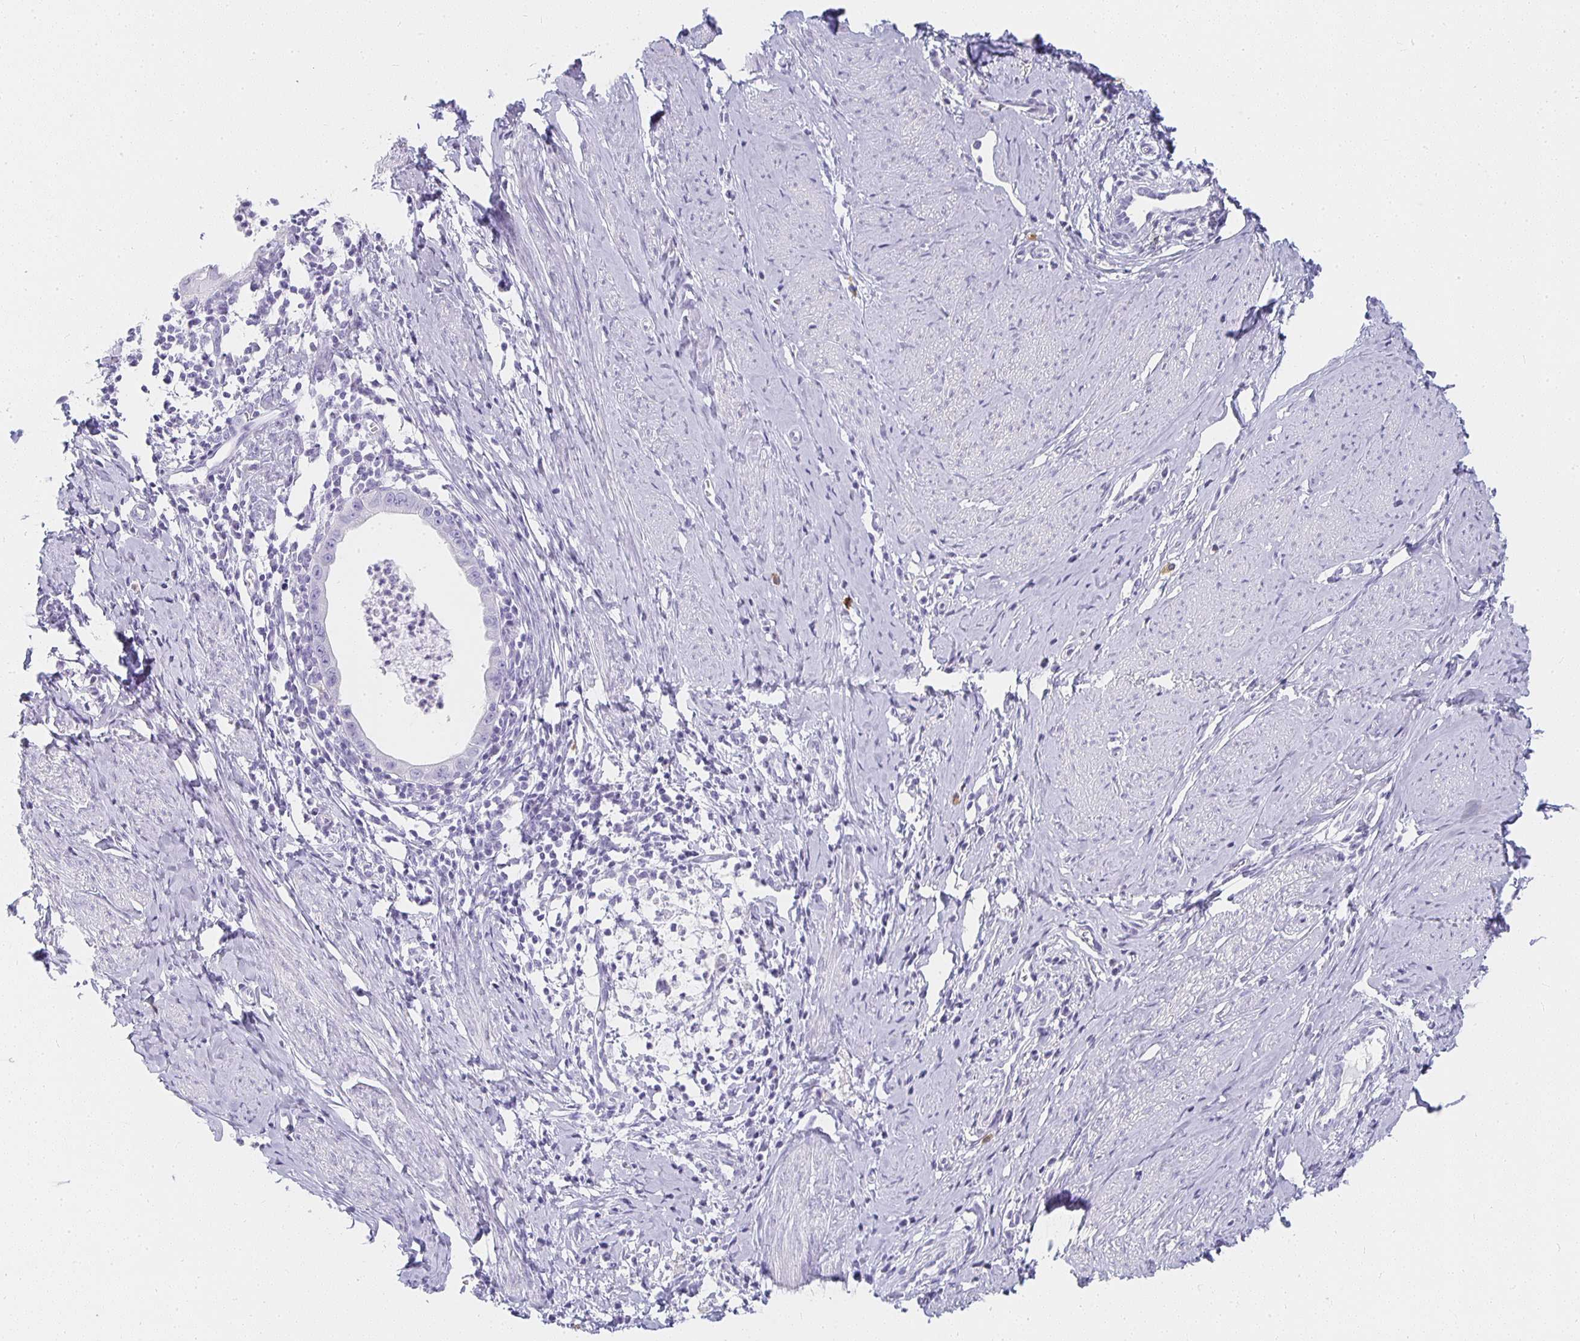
{"staining": {"intensity": "negative", "quantity": "none", "location": "none"}, "tissue": "cervical cancer", "cell_type": "Tumor cells", "image_type": "cancer", "snomed": [{"axis": "morphology", "description": "Adenocarcinoma, NOS"}, {"axis": "topography", "description": "Cervix"}], "caption": "This is an immunohistochemistry (IHC) micrograph of cervical cancer (adenocarcinoma). There is no staining in tumor cells.", "gene": "TPSD1", "patient": {"sex": "female", "age": 36}}